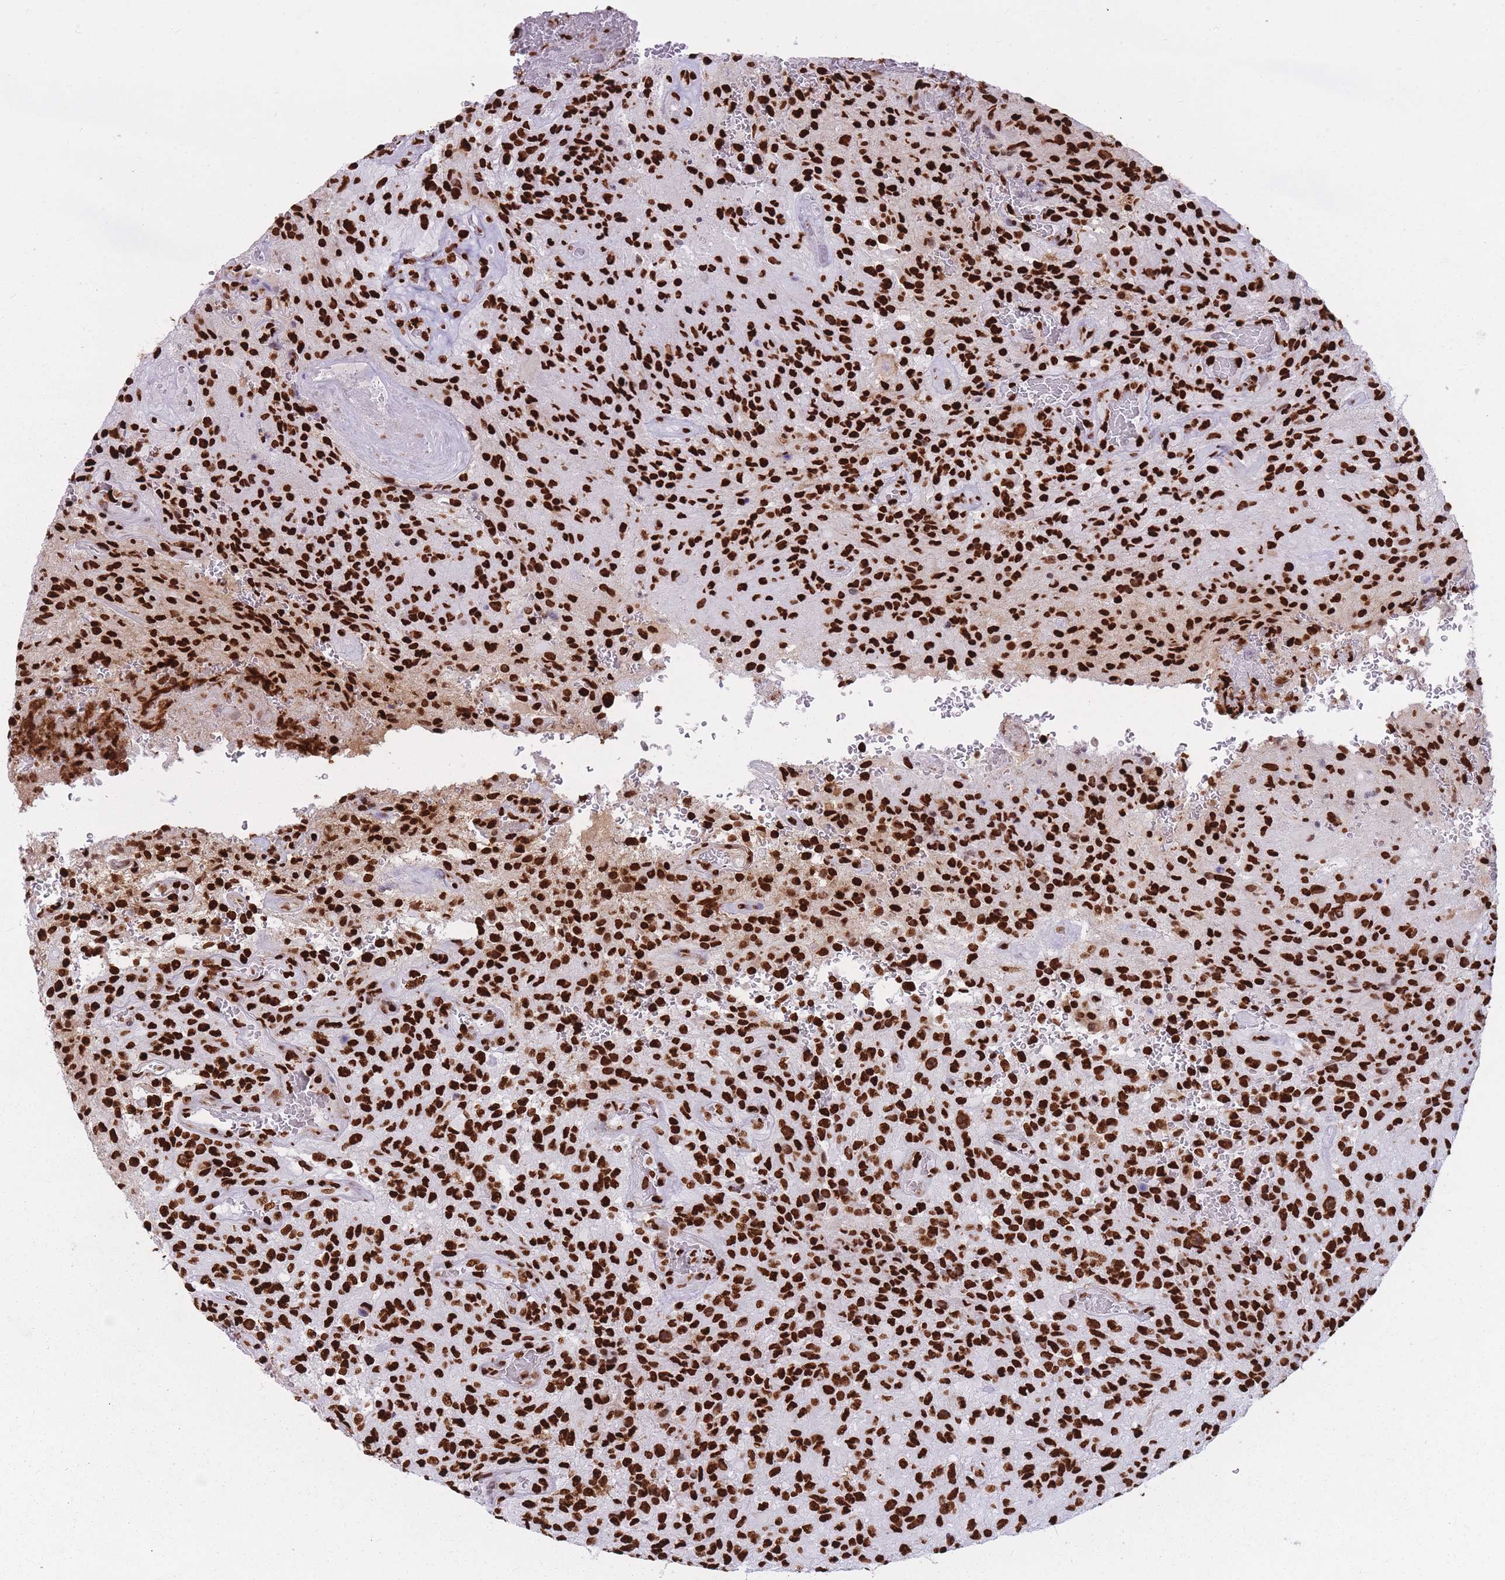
{"staining": {"intensity": "strong", "quantity": ">75%", "location": "nuclear"}, "tissue": "glioma", "cell_type": "Tumor cells", "image_type": "cancer", "snomed": [{"axis": "morphology", "description": "Normal tissue, NOS"}, {"axis": "morphology", "description": "Glioma, malignant, High grade"}, {"axis": "topography", "description": "Cerebral cortex"}], "caption": "Human glioma stained with a protein marker reveals strong staining in tumor cells.", "gene": "HNRNPUL1", "patient": {"sex": "male", "age": 56}}